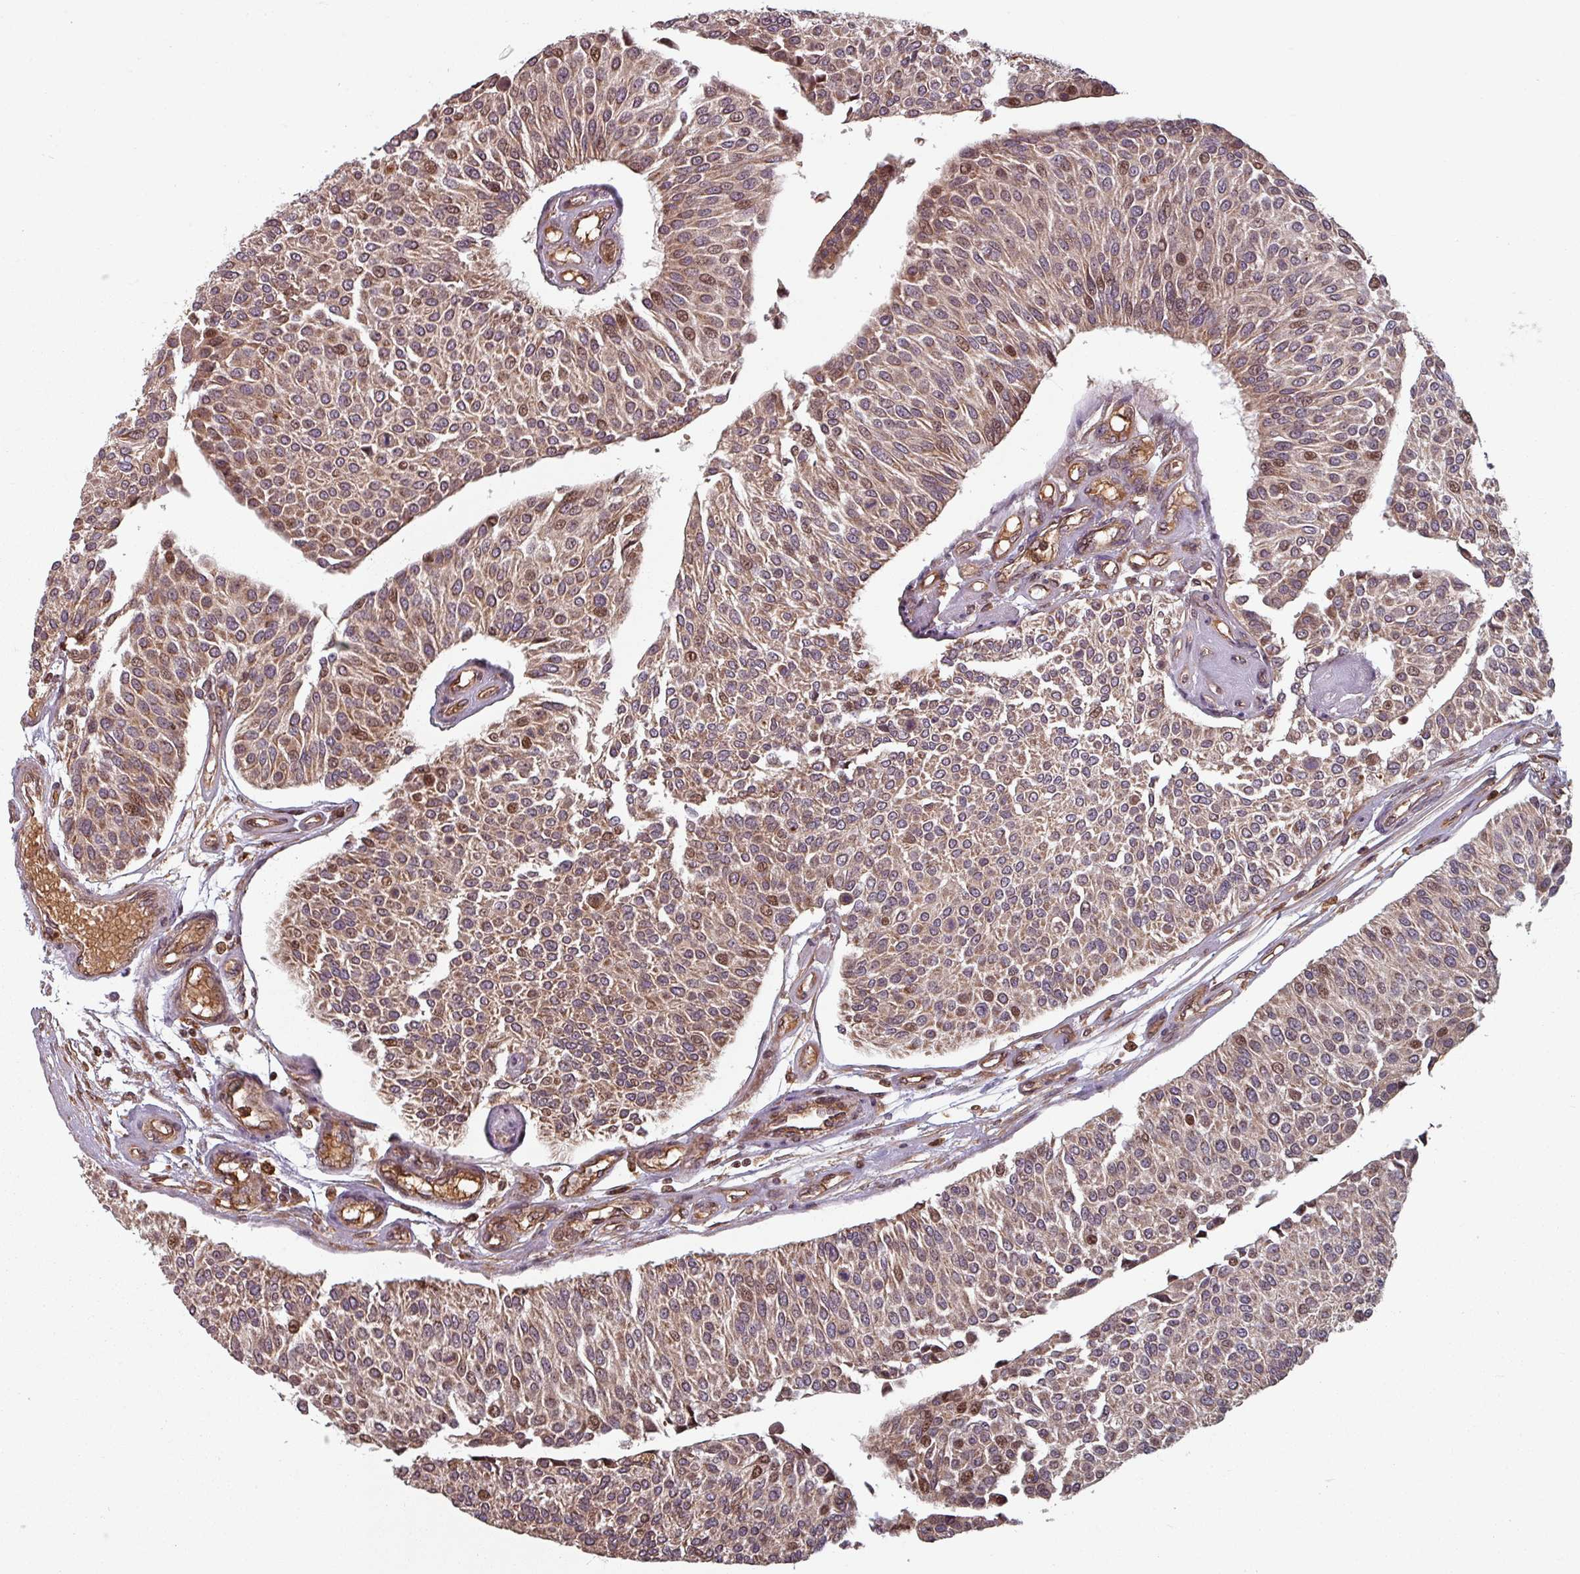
{"staining": {"intensity": "moderate", "quantity": "25%-75%", "location": "cytoplasmic/membranous,nuclear"}, "tissue": "urothelial cancer", "cell_type": "Tumor cells", "image_type": "cancer", "snomed": [{"axis": "morphology", "description": "Urothelial carcinoma, NOS"}, {"axis": "topography", "description": "Urinary bladder"}], "caption": "Transitional cell carcinoma stained with a brown dye reveals moderate cytoplasmic/membranous and nuclear positive staining in about 25%-75% of tumor cells.", "gene": "EID1", "patient": {"sex": "male", "age": 55}}